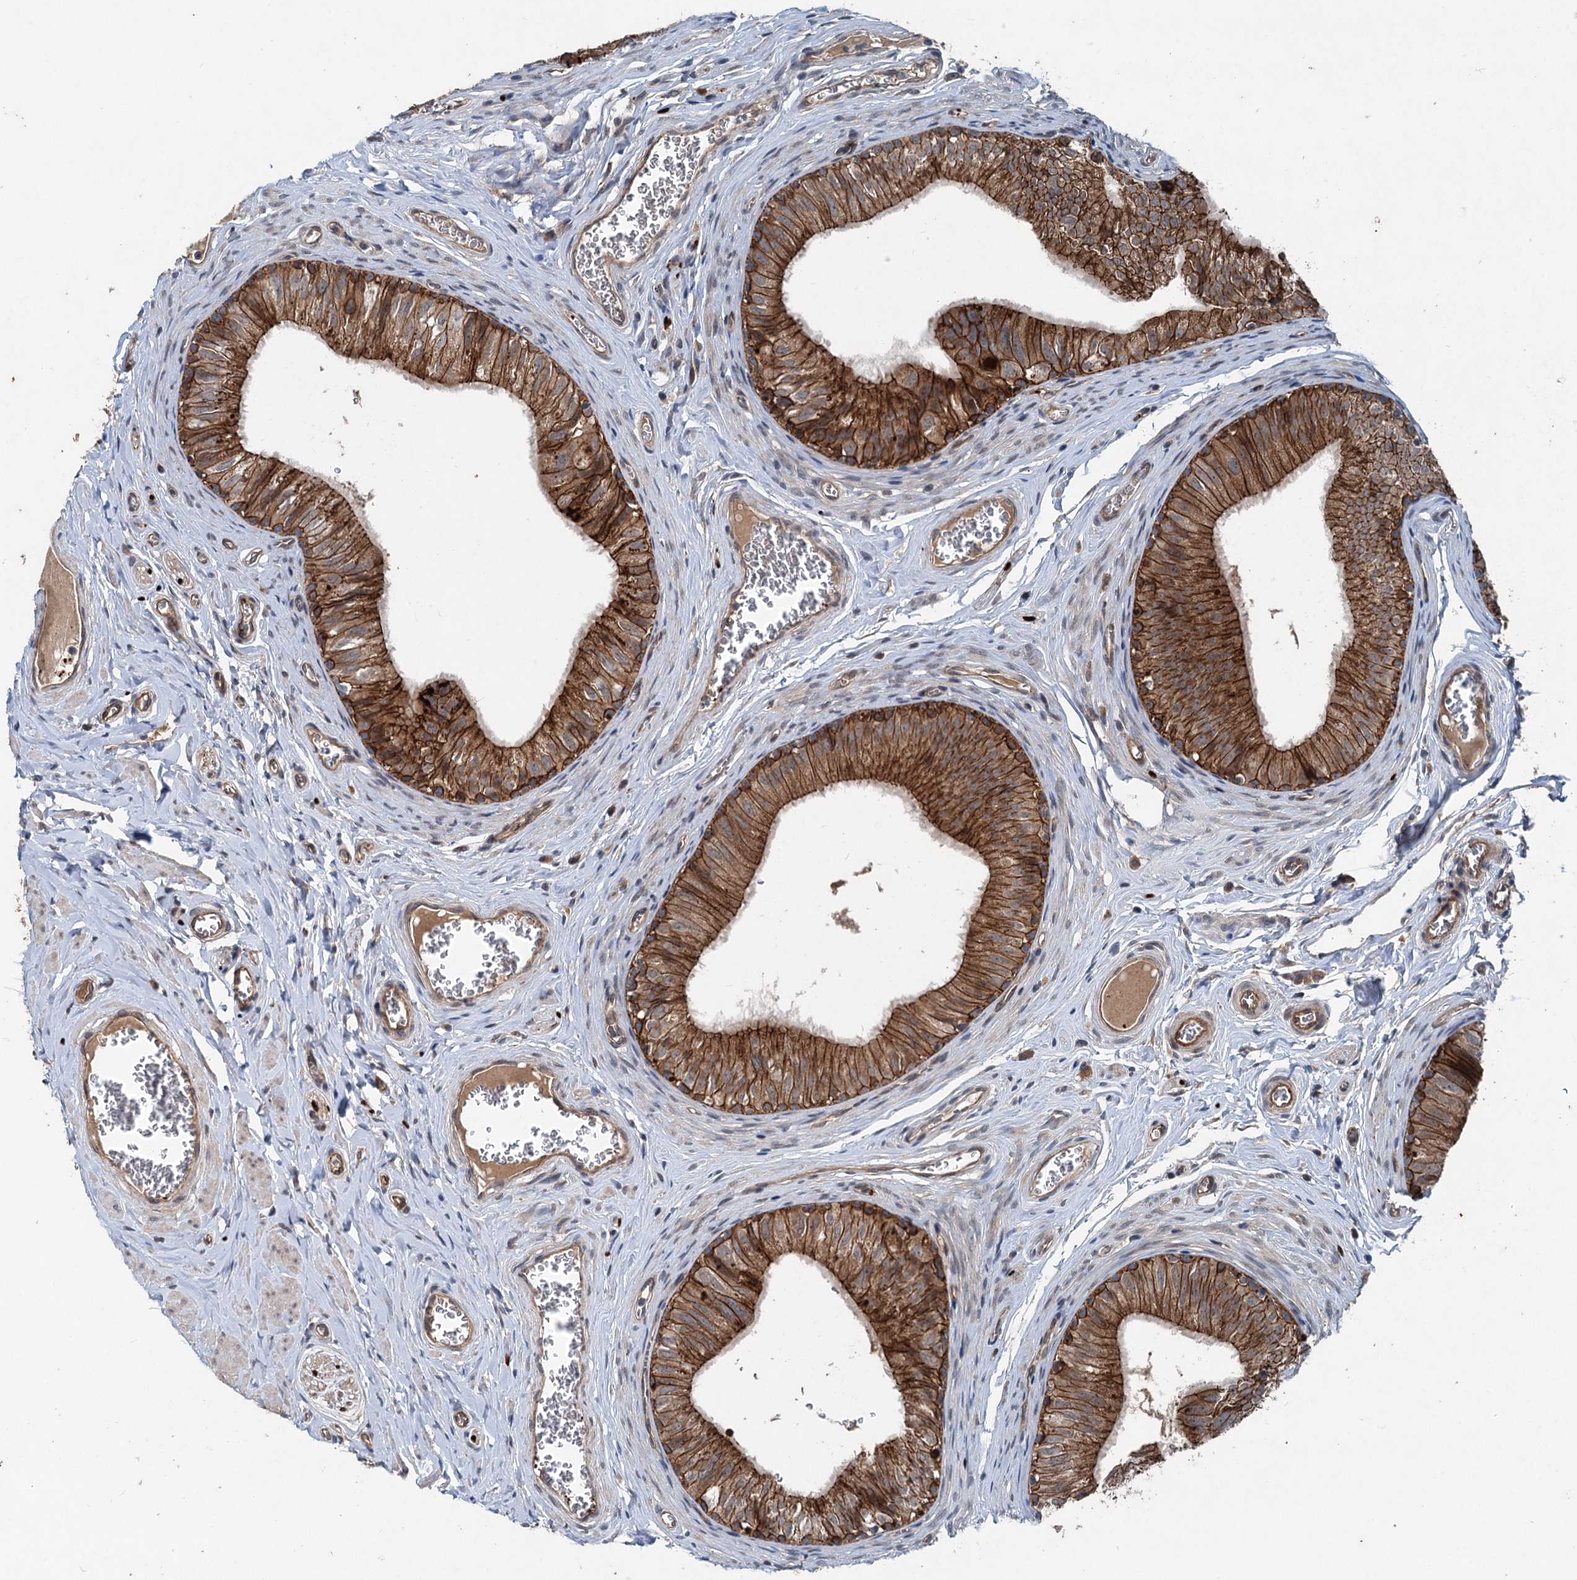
{"staining": {"intensity": "strong", "quantity": ">75%", "location": "cytoplasmic/membranous"}, "tissue": "epididymis", "cell_type": "Glandular cells", "image_type": "normal", "snomed": [{"axis": "morphology", "description": "Normal tissue, NOS"}, {"axis": "topography", "description": "Epididymis"}], "caption": "The micrograph displays staining of normal epididymis, revealing strong cytoplasmic/membranous protein expression (brown color) within glandular cells. (brown staining indicates protein expression, while blue staining denotes nuclei).", "gene": "N4BP2L2", "patient": {"sex": "male", "age": 42}}